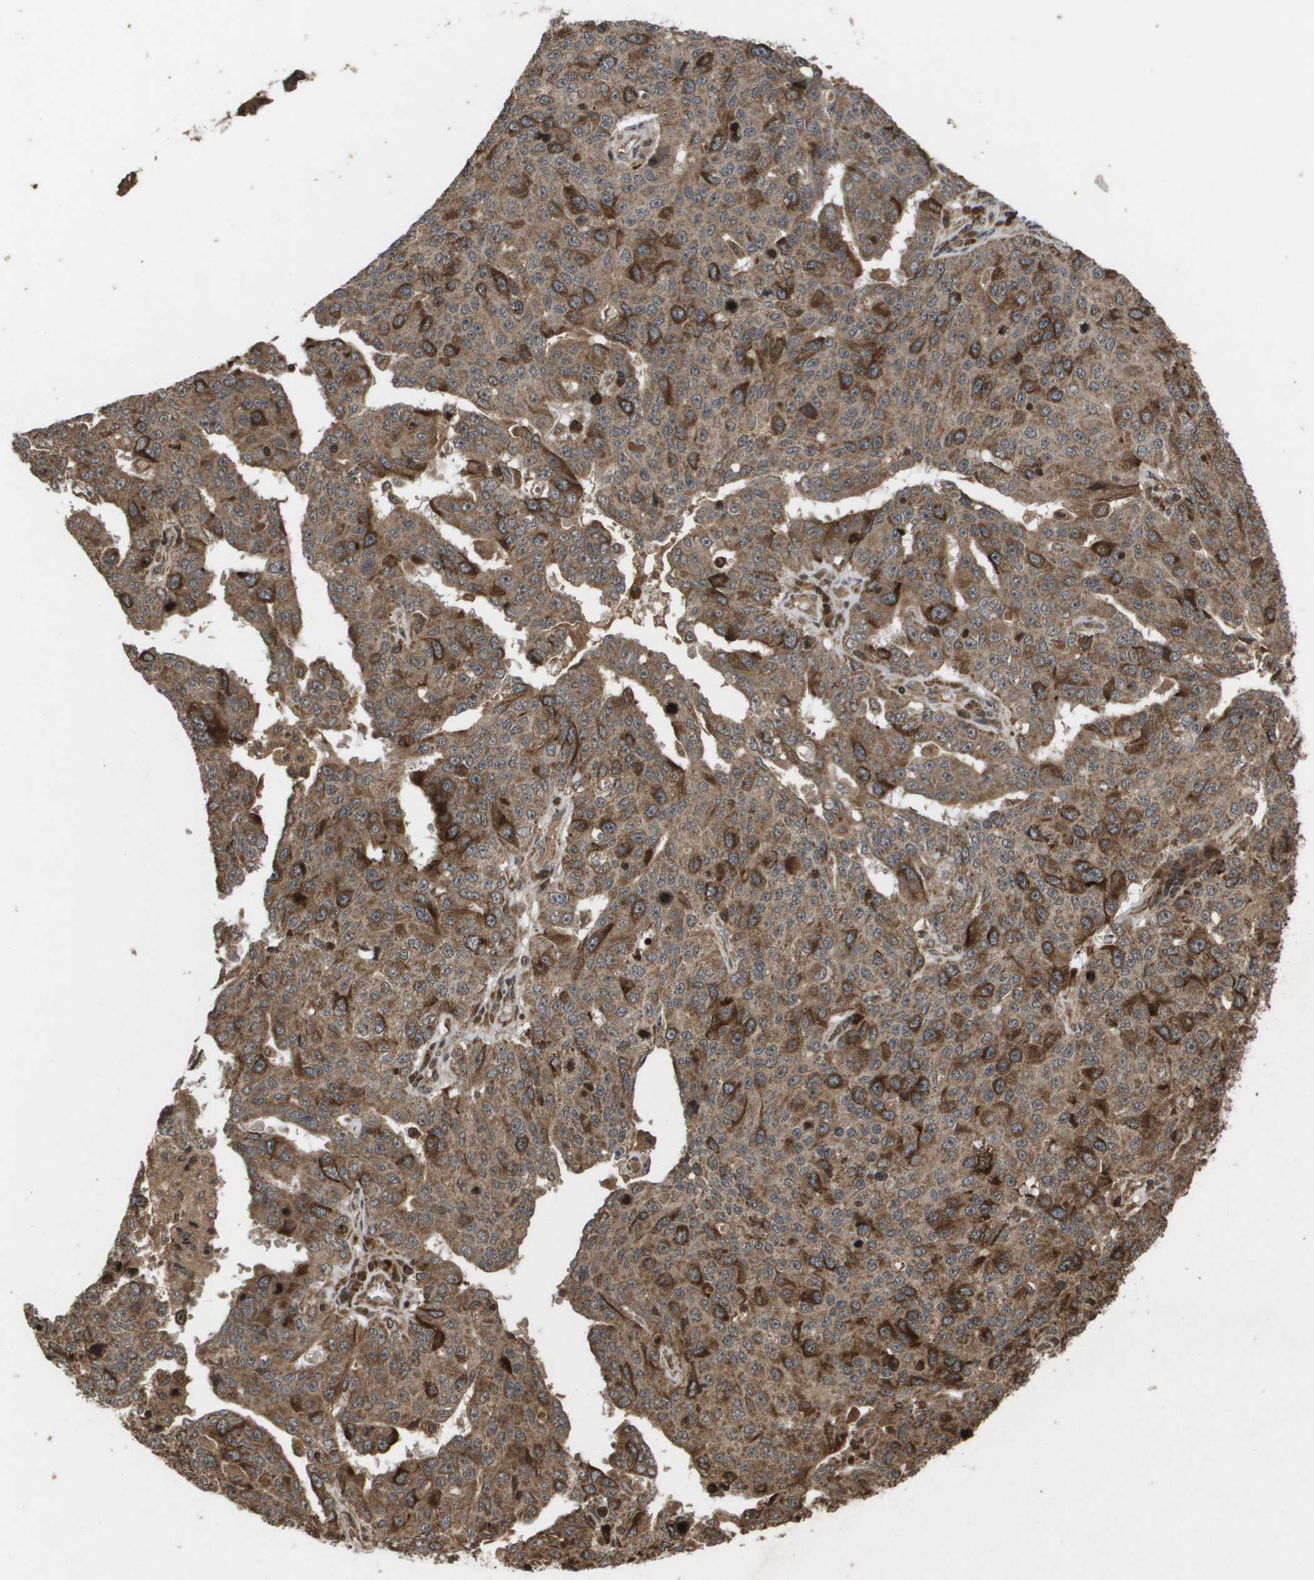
{"staining": {"intensity": "strong", "quantity": ">75%", "location": "cytoplasmic/membranous"}, "tissue": "ovarian cancer", "cell_type": "Tumor cells", "image_type": "cancer", "snomed": [{"axis": "morphology", "description": "Carcinoma, endometroid"}, {"axis": "topography", "description": "Ovary"}], "caption": "A photomicrograph of human ovarian cancer stained for a protein displays strong cytoplasmic/membranous brown staining in tumor cells.", "gene": "KIF11", "patient": {"sex": "female", "age": 62}}